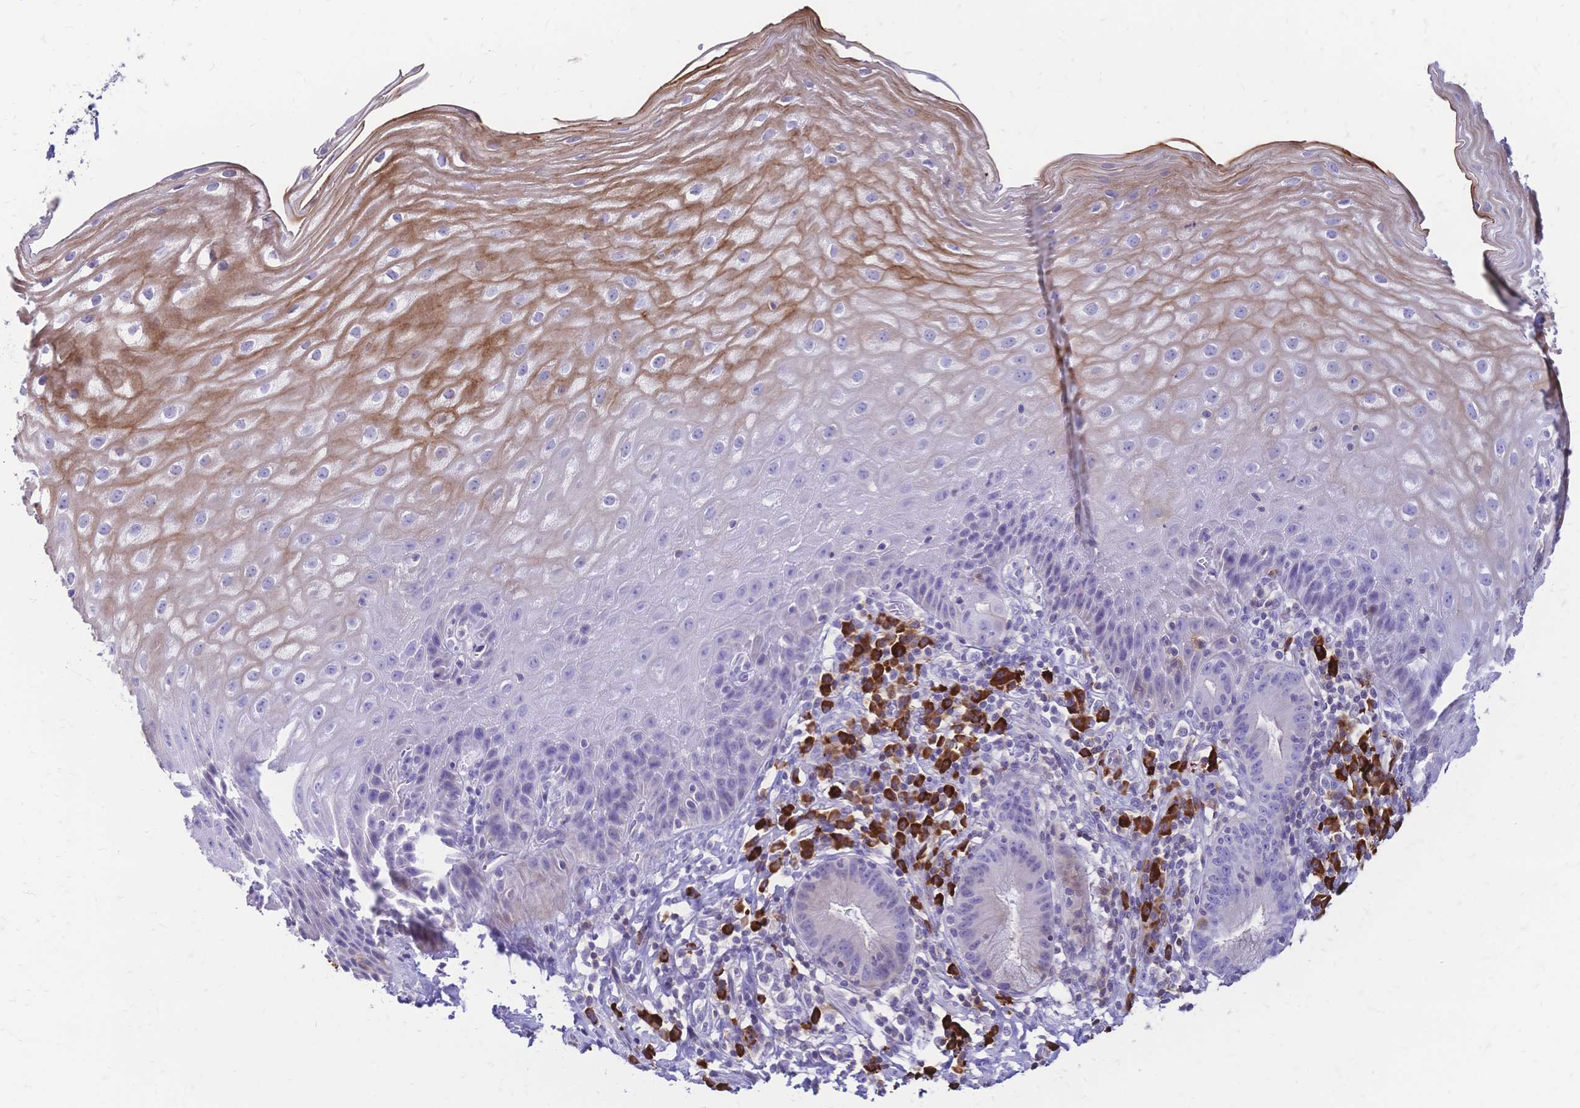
{"staining": {"intensity": "moderate", "quantity": "<25%", "location": "cytoplasmic/membranous"}, "tissue": "esophagus", "cell_type": "Squamous epithelial cells", "image_type": "normal", "snomed": [{"axis": "morphology", "description": "Normal tissue, NOS"}, {"axis": "topography", "description": "Esophagus"}], "caption": "Immunohistochemical staining of unremarkable human esophagus reveals low levels of moderate cytoplasmic/membranous staining in approximately <25% of squamous epithelial cells. Immunohistochemistry stains the protein in brown and the nuclei are stained blue.", "gene": "IL2RA", "patient": {"sex": "female", "age": 61}}